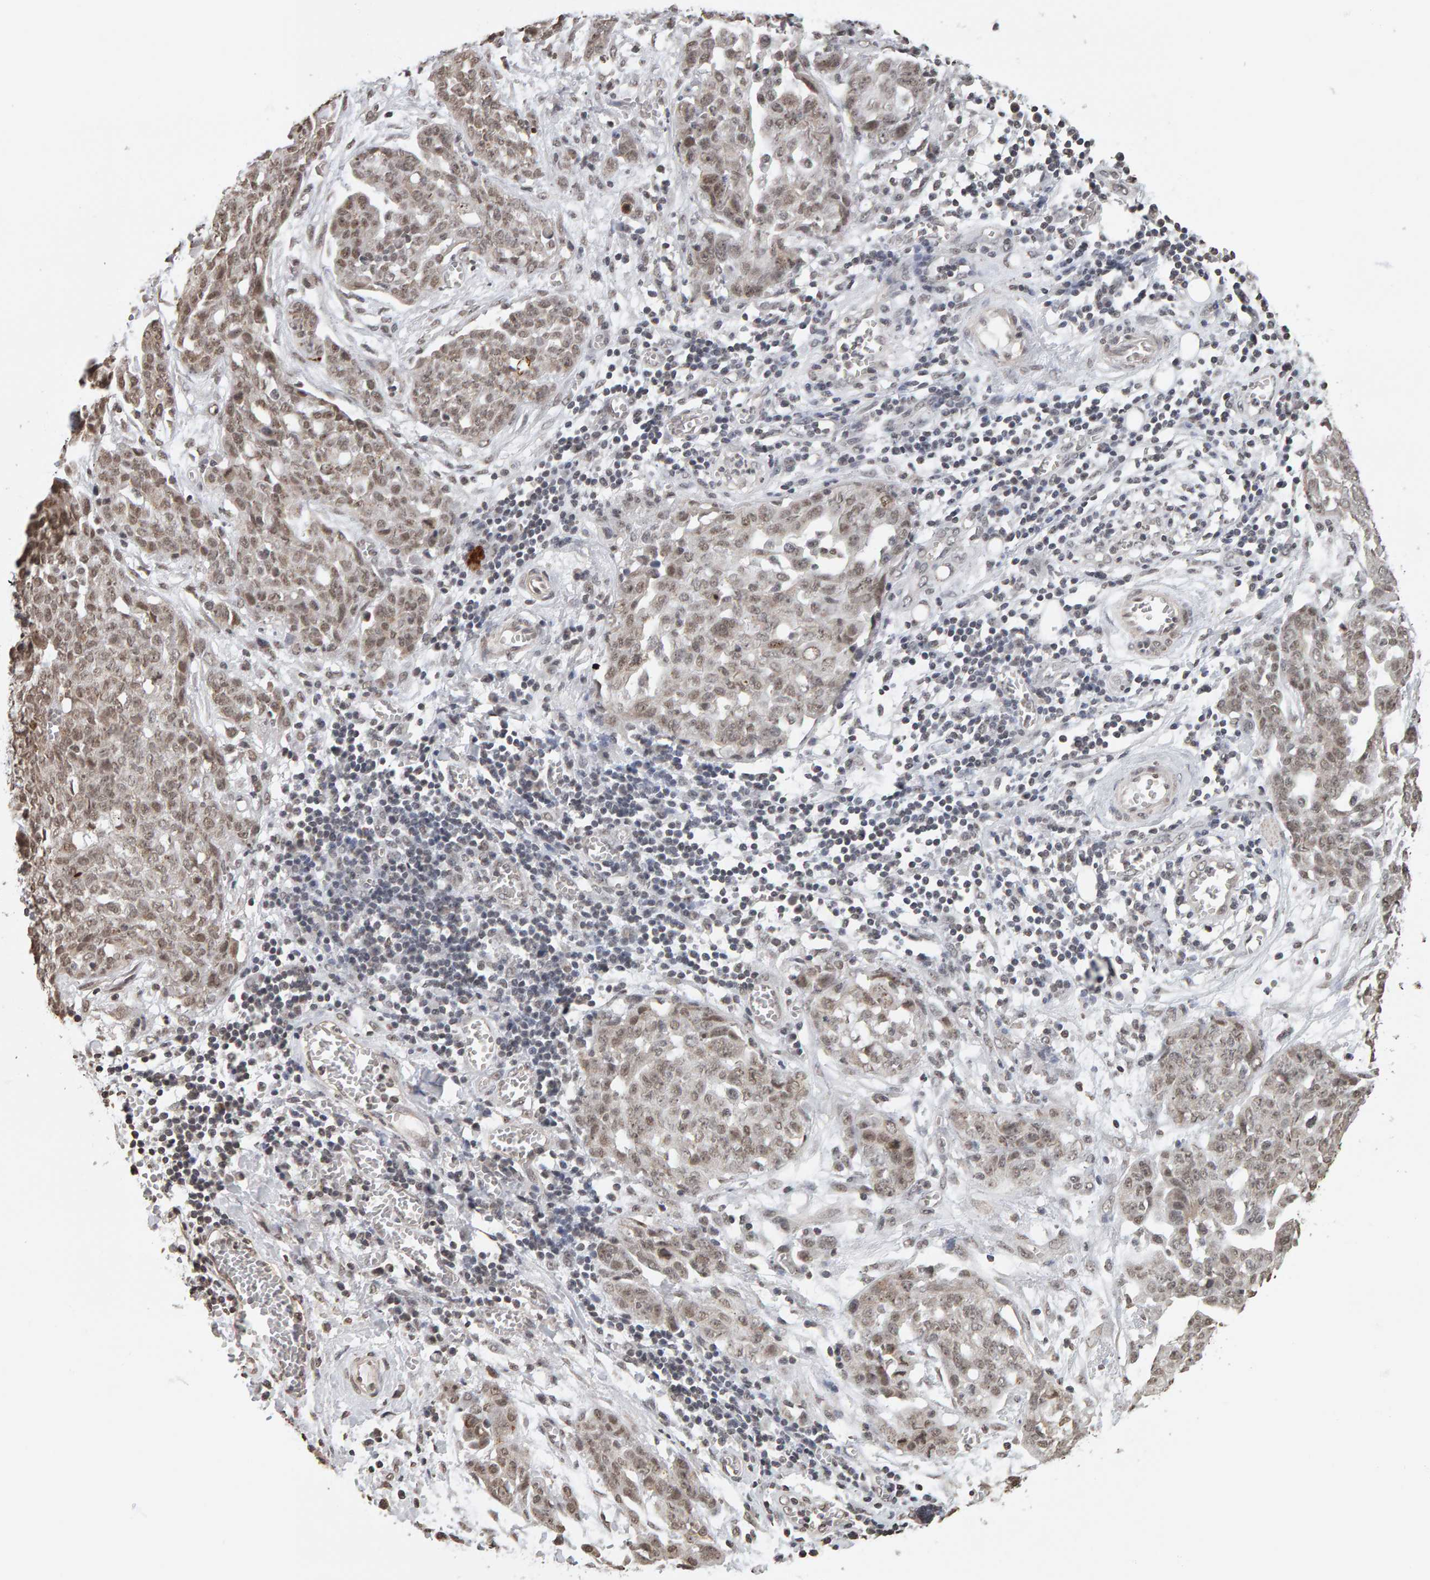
{"staining": {"intensity": "weak", "quantity": ">75%", "location": "nuclear"}, "tissue": "ovarian cancer", "cell_type": "Tumor cells", "image_type": "cancer", "snomed": [{"axis": "morphology", "description": "Cystadenocarcinoma, serous, NOS"}, {"axis": "topography", "description": "Soft tissue"}, {"axis": "topography", "description": "Ovary"}], "caption": "High-power microscopy captured an IHC photomicrograph of ovarian cancer, revealing weak nuclear staining in about >75% of tumor cells. The staining is performed using DAB brown chromogen to label protein expression. The nuclei are counter-stained blue using hematoxylin.", "gene": "AFF4", "patient": {"sex": "female", "age": 57}}